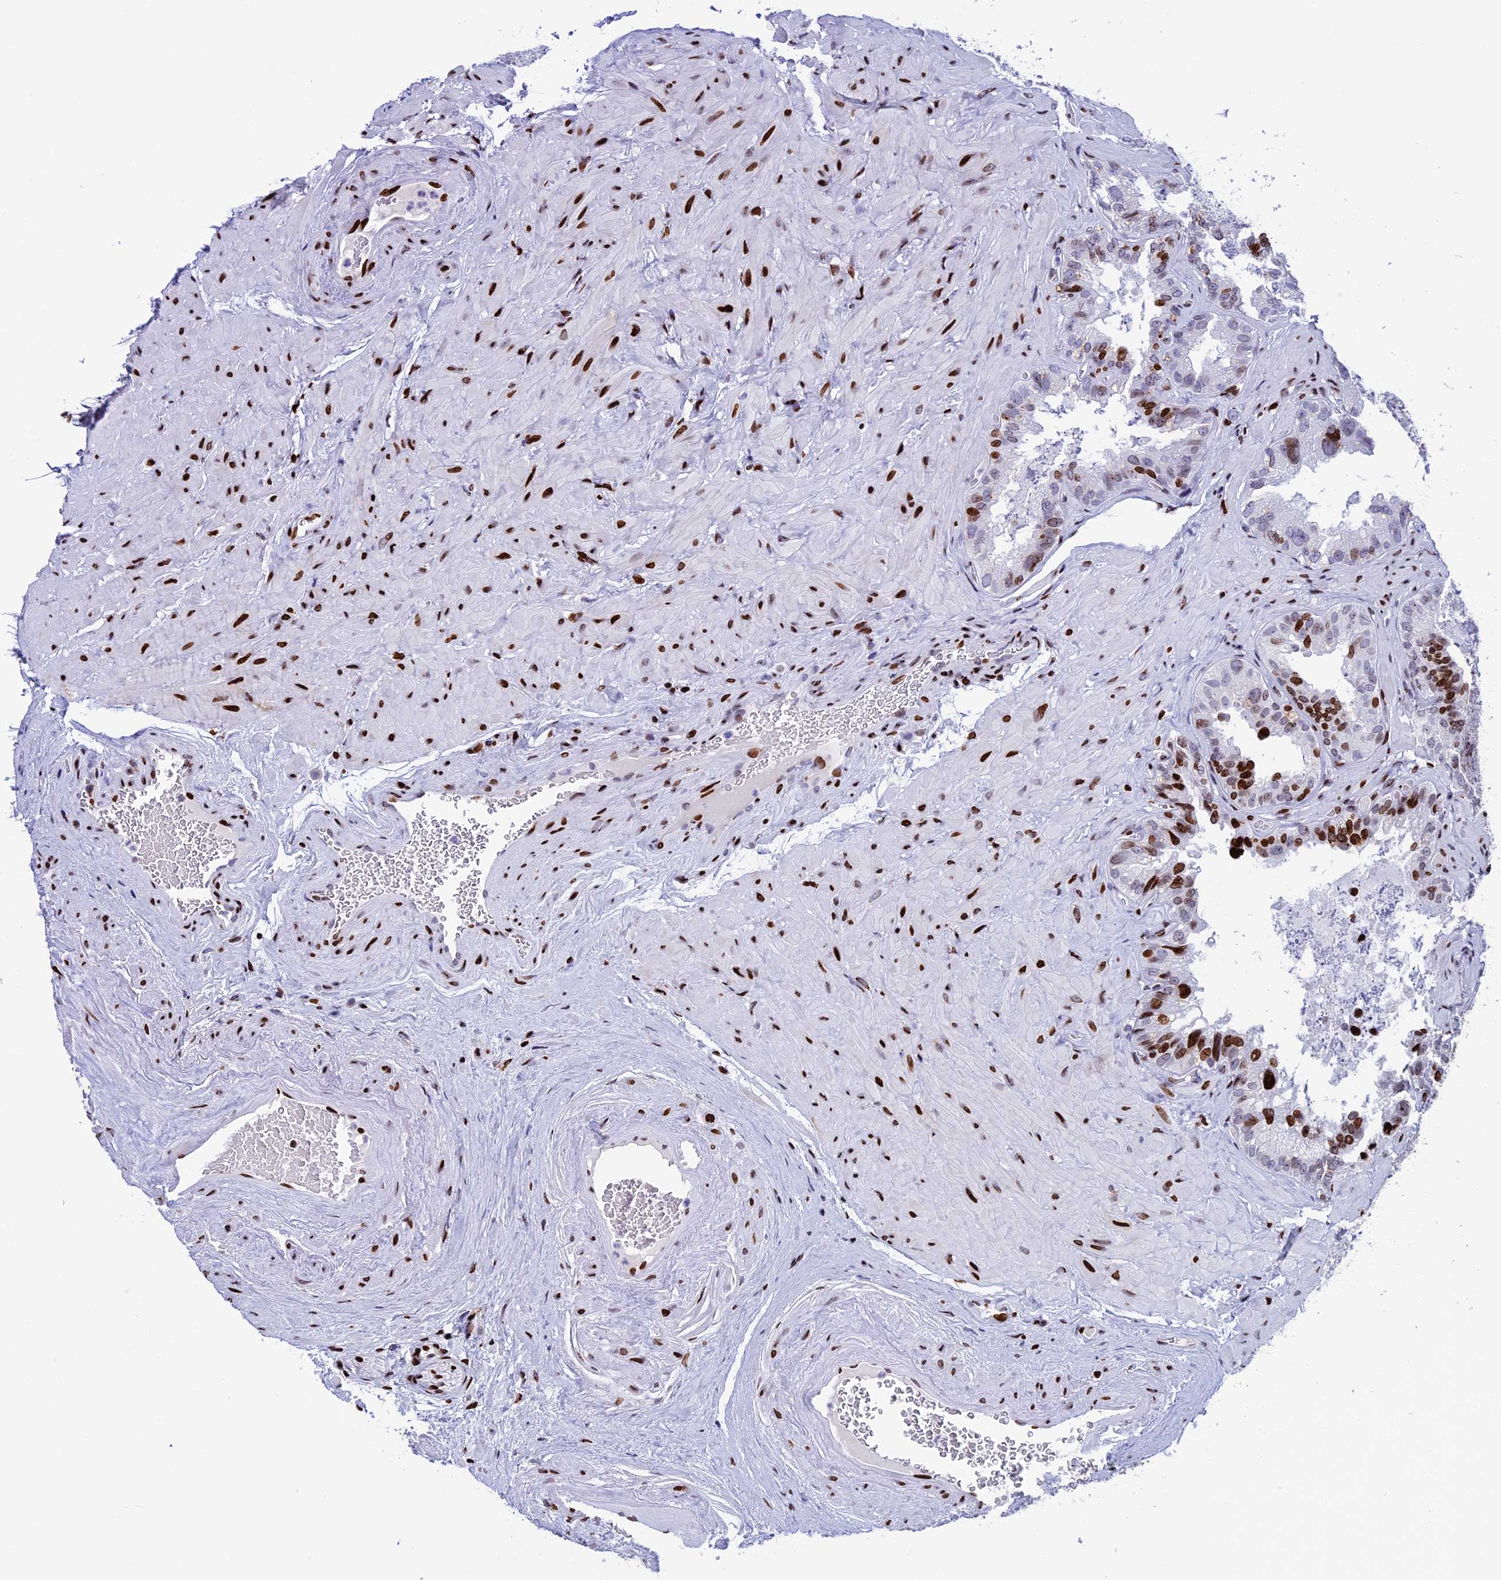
{"staining": {"intensity": "strong", "quantity": "25%-75%", "location": "nuclear"}, "tissue": "seminal vesicle", "cell_type": "Glandular cells", "image_type": "normal", "snomed": [{"axis": "morphology", "description": "Normal tissue, NOS"}, {"axis": "topography", "description": "Seminal veicle"}, {"axis": "topography", "description": "Peripheral nerve tissue"}], "caption": "A high amount of strong nuclear positivity is appreciated in about 25%-75% of glandular cells in normal seminal vesicle.", "gene": "BTBD3", "patient": {"sex": "male", "age": 67}}